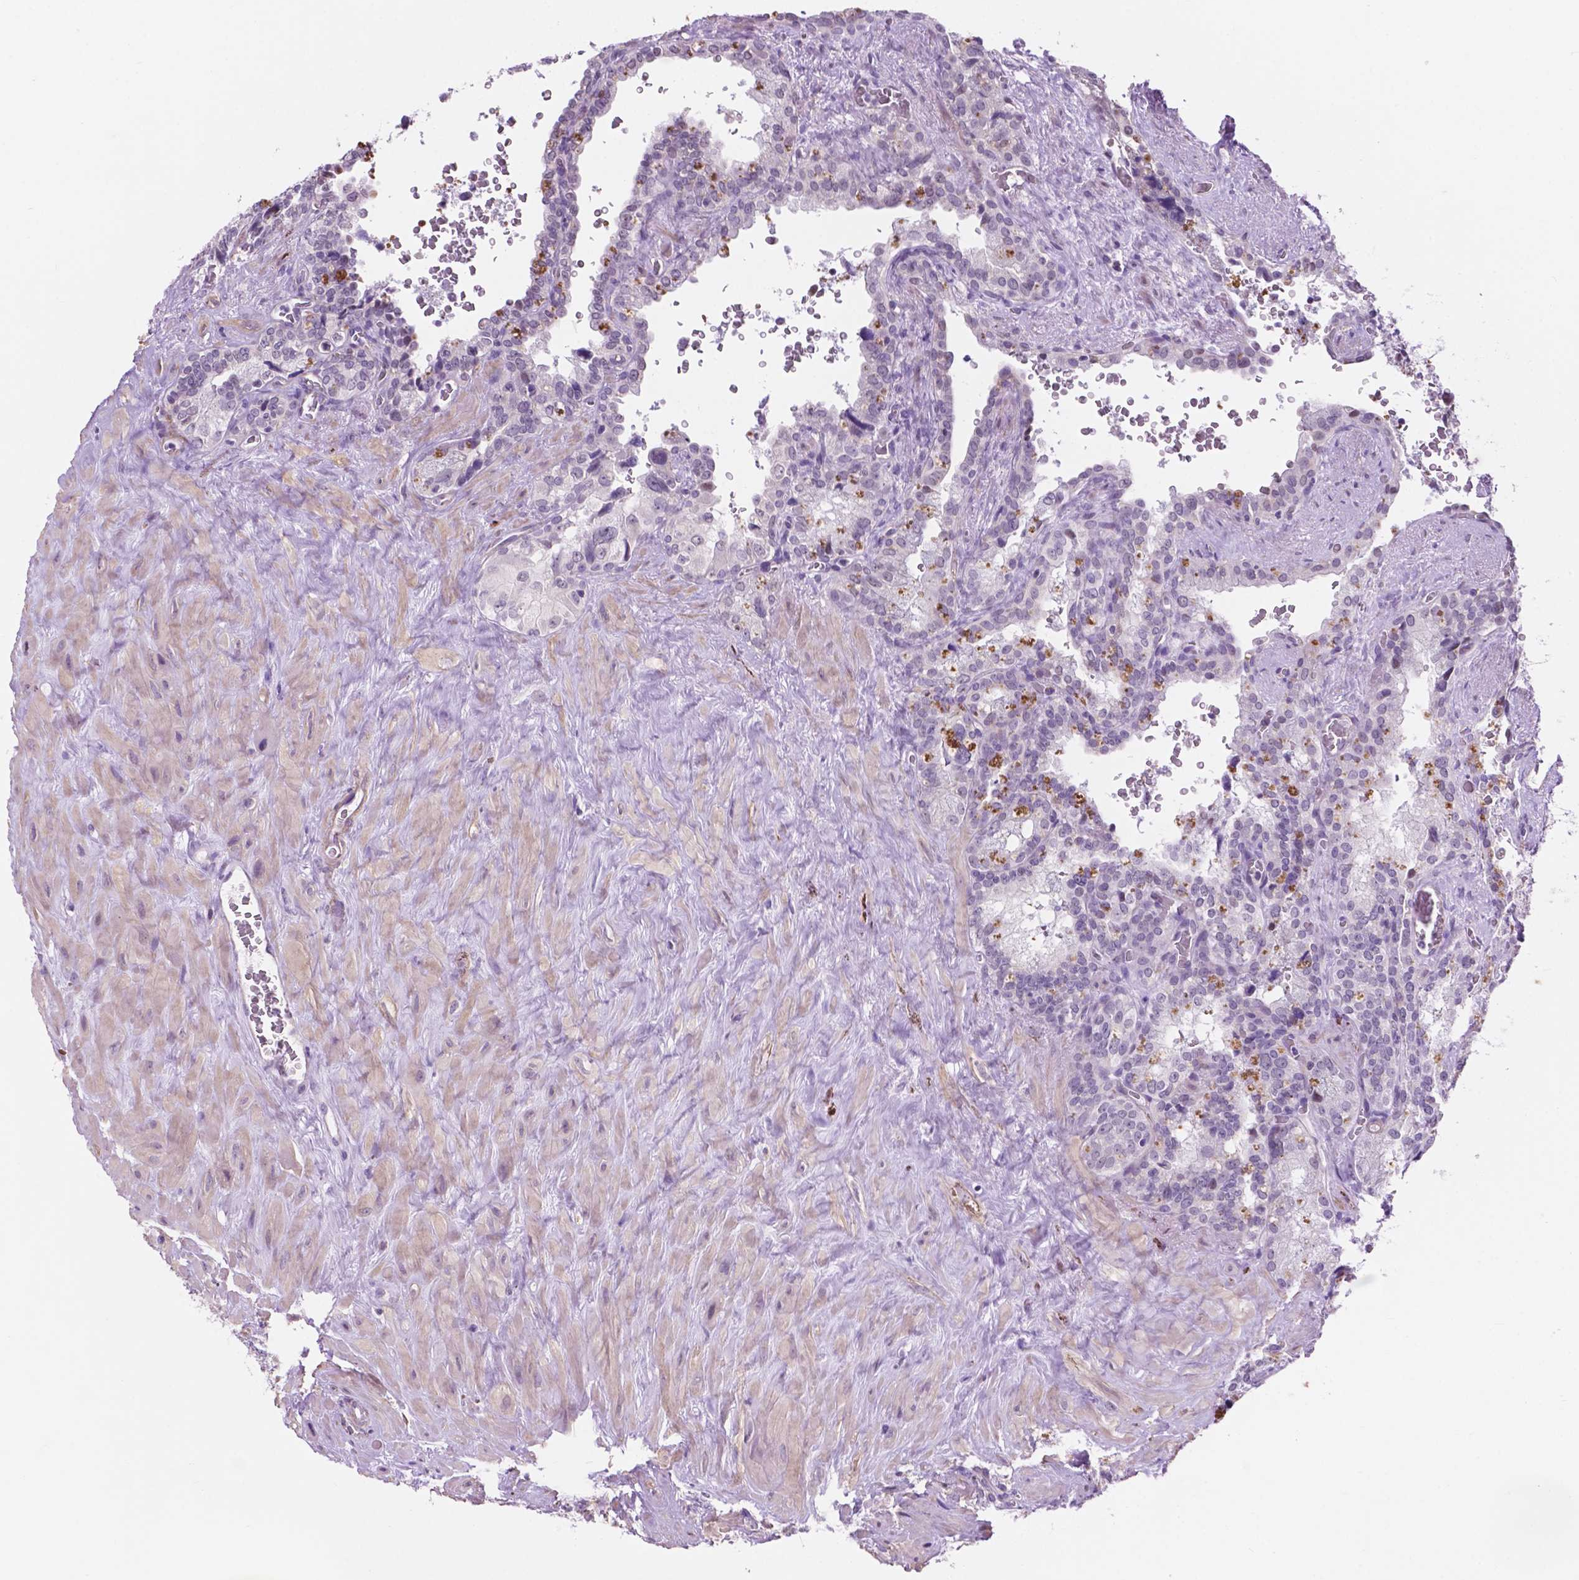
{"staining": {"intensity": "negative", "quantity": "none", "location": "none"}, "tissue": "seminal vesicle", "cell_type": "Glandular cells", "image_type": "normal", "snomed": [{"axis": "morphology", "description": "Normal tissue, NOS"}, {"axis": "topography", "description": "Prostate"}, {"axis": "topography", "description": "Seminal veicle"}], "caption": "IHC photomicrograph of benign seminal vesicle: human seminal vesicle stained with DAB displays no significant protein expression in glandular cells.", "gene": "ACY3", "patient": {"sex": "male", "age": 71}}